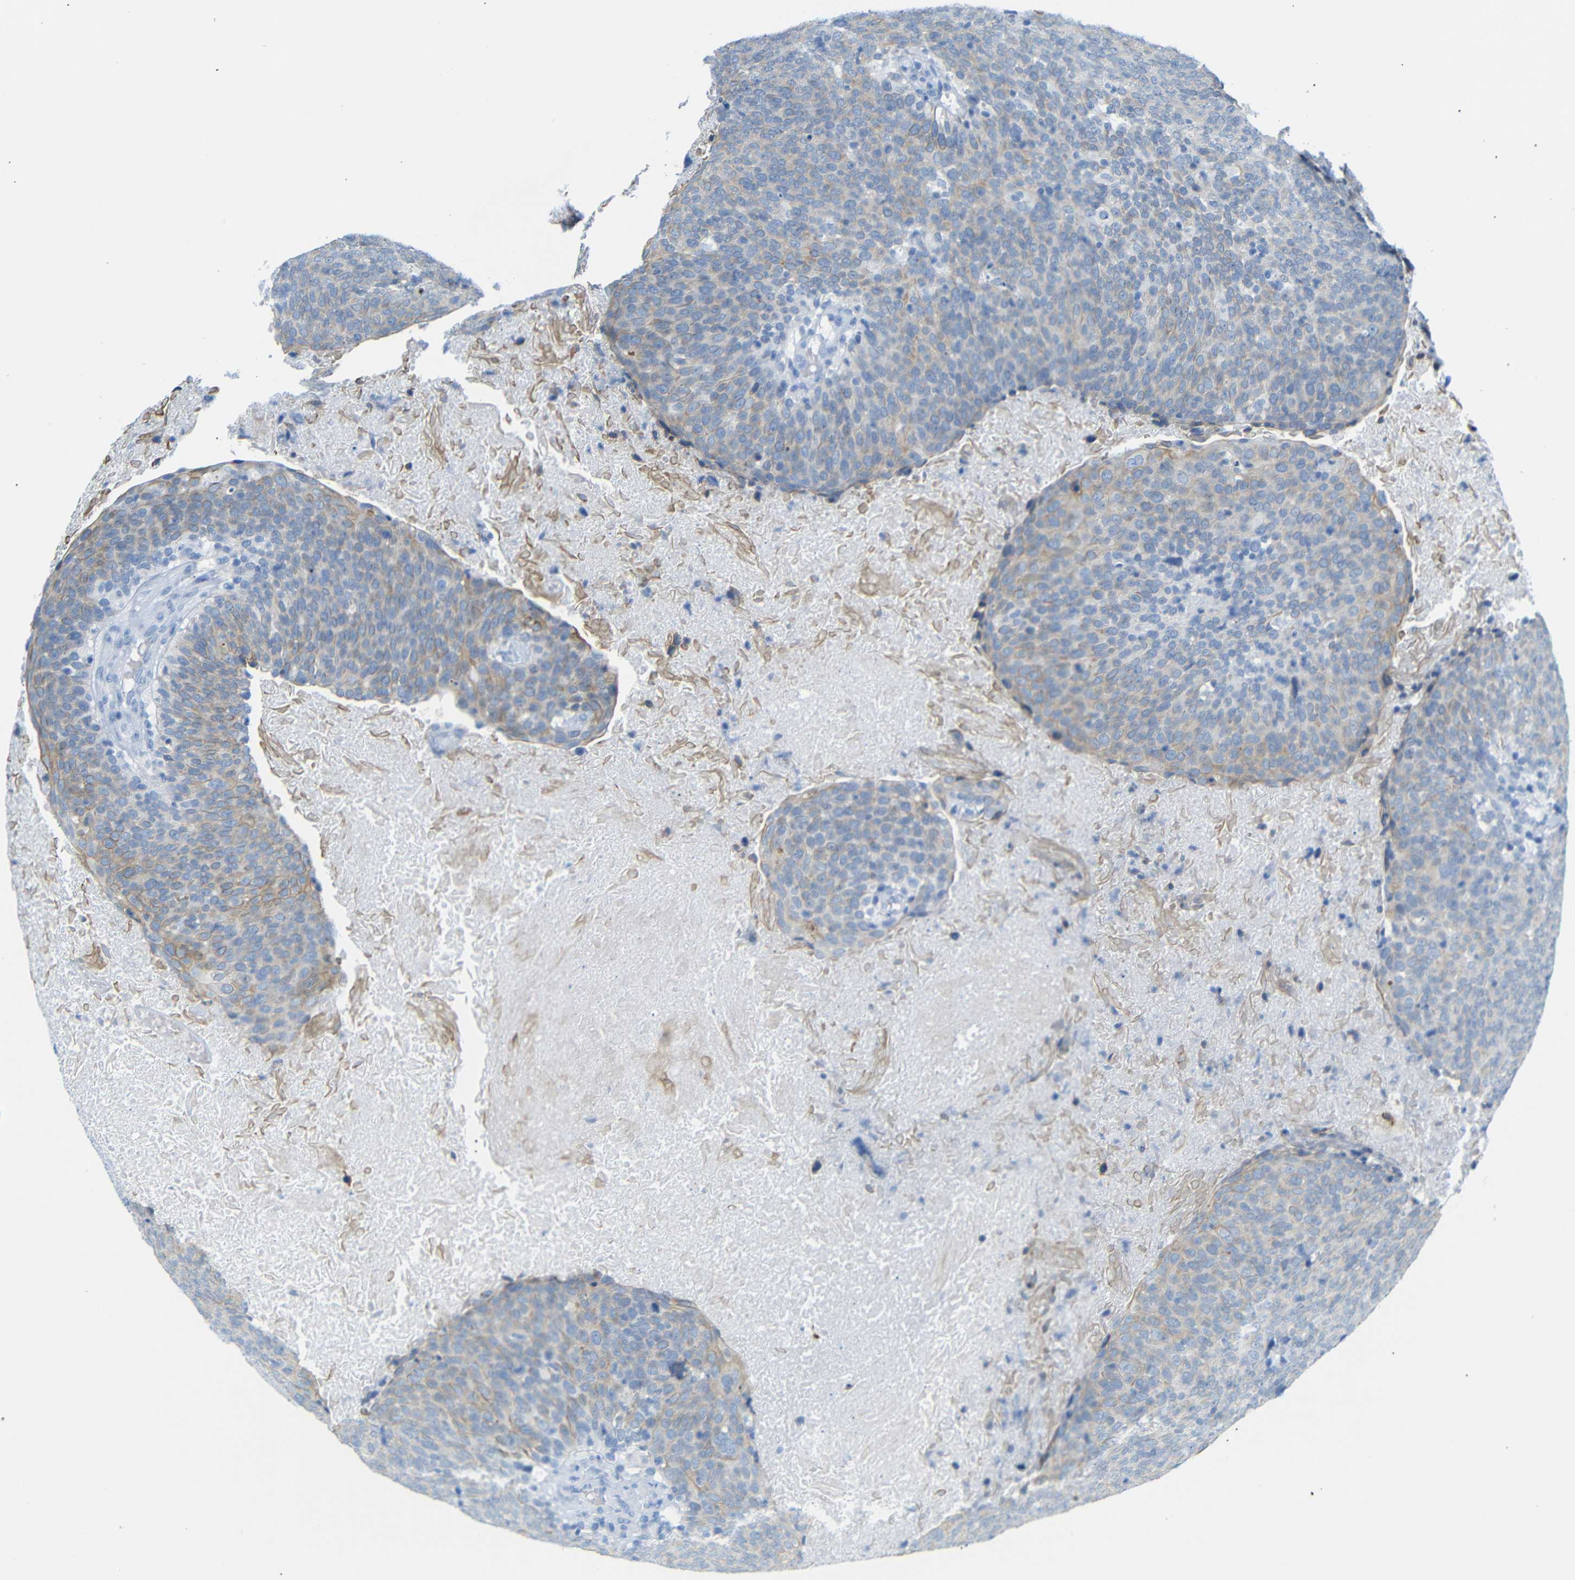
{"staining": {"intensity": "weak", "quantity": ">75%", "location": "cytoplasmic/membranous"}, "tissue": "head and neck cancer", "cell_type": "Tumor cells", "image_type": "cancer", "snomed": [{"axis": "morphology", "description": "Squamous cell carcinoma, NOS"}, {"axis": "morphology", "description": "Squamous cell carcinoma, metastatic, NOS"}, {"axis": "topography", "description": "Lymph node"}, {"axis": "topography", "description": "Head-Neck"}], "caption": "The photomicrograph demonstrates a brown stain indicating the presence of a protein in the cytoplasmic/membranous of tumor cells in head and neck cancer (squamous cell carcinoma). The protein is shown in brown color, while the nuclei are stained blue.", "gene": "DYNAP", "patient": {"sex": "male", "age": 62}}